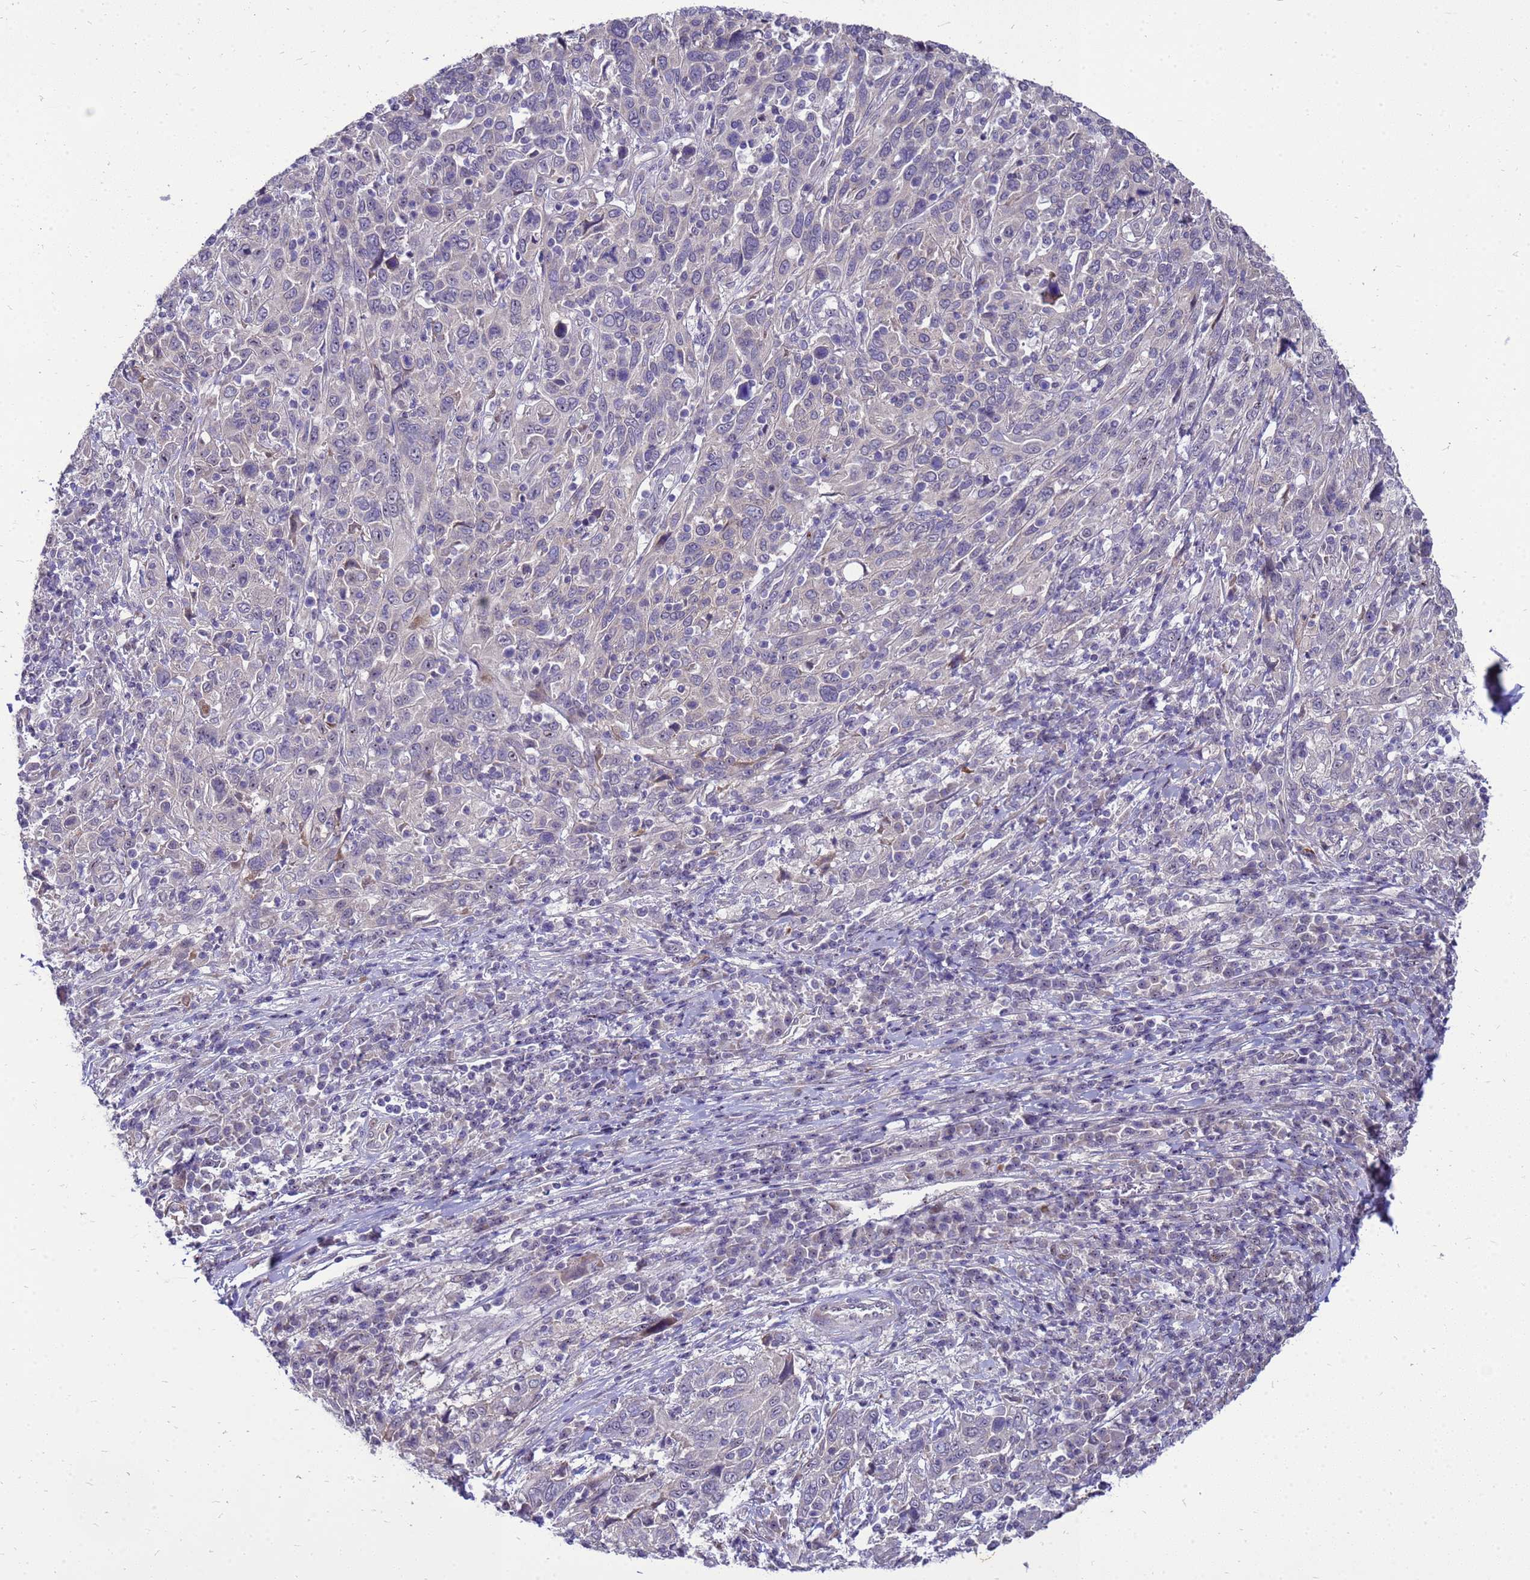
{"staining": {"intensity": "negative", "quantity": "none", "location": "none"}, "tissue": "cervical cancer", "cell_type": "Tumor cells", "image_type": "cancer", "snomed": [{"axis": "morphology", "description": "Squamous cell carcinoma, NOS"}, {"axis": "topography", "description": "Cervix"}], "caption": "Immunohistochemical staining of cervical squamous cell carcinoma reveals no significant staining in tumor cells.", "gene": "RSPO1", "patient": {"sex": "female", "age": 46}}